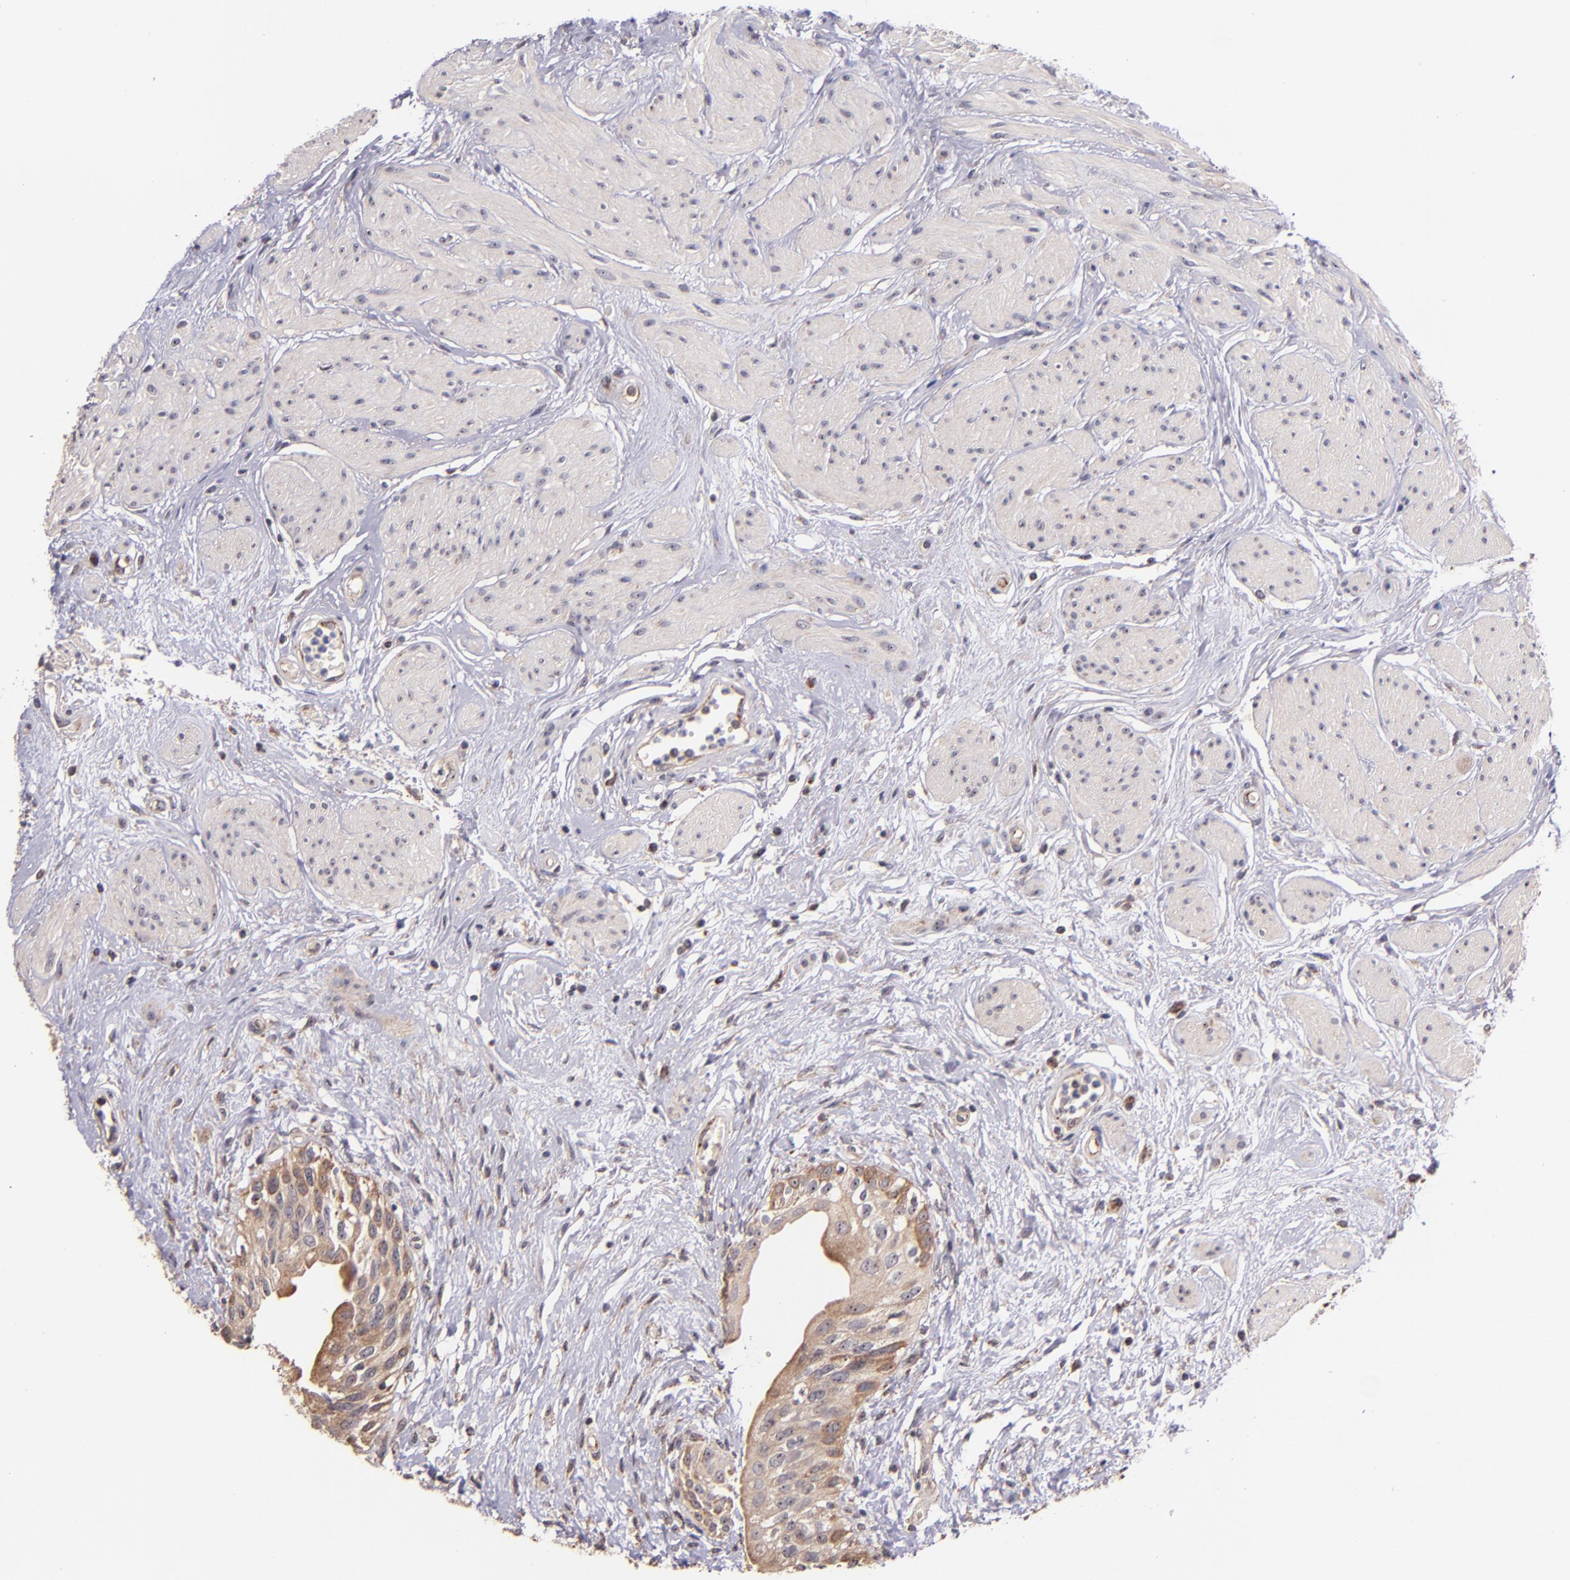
{"staining": {"intensity": "moderate", "quantity": ">75%", "location": "cytoplasmic/membranous"}, "tissue": "urinary bladder", "cell_type": "Urothelial cells", "image_type": "normal", "snomed": [{"axis": "morphology", "description": "Normal tissue, NOS"}, {"axis": "topography", "description": "Urinary bladder"}], "caption": "Moderate cytoplasmic/membranous positivity for a protein is identified in approximately >75% of urothelial cells of normal urinary bladder using immunohistochemistry (IHC).", "gene": "SHC1", "patient": {"sex": "female", "age": 55}}